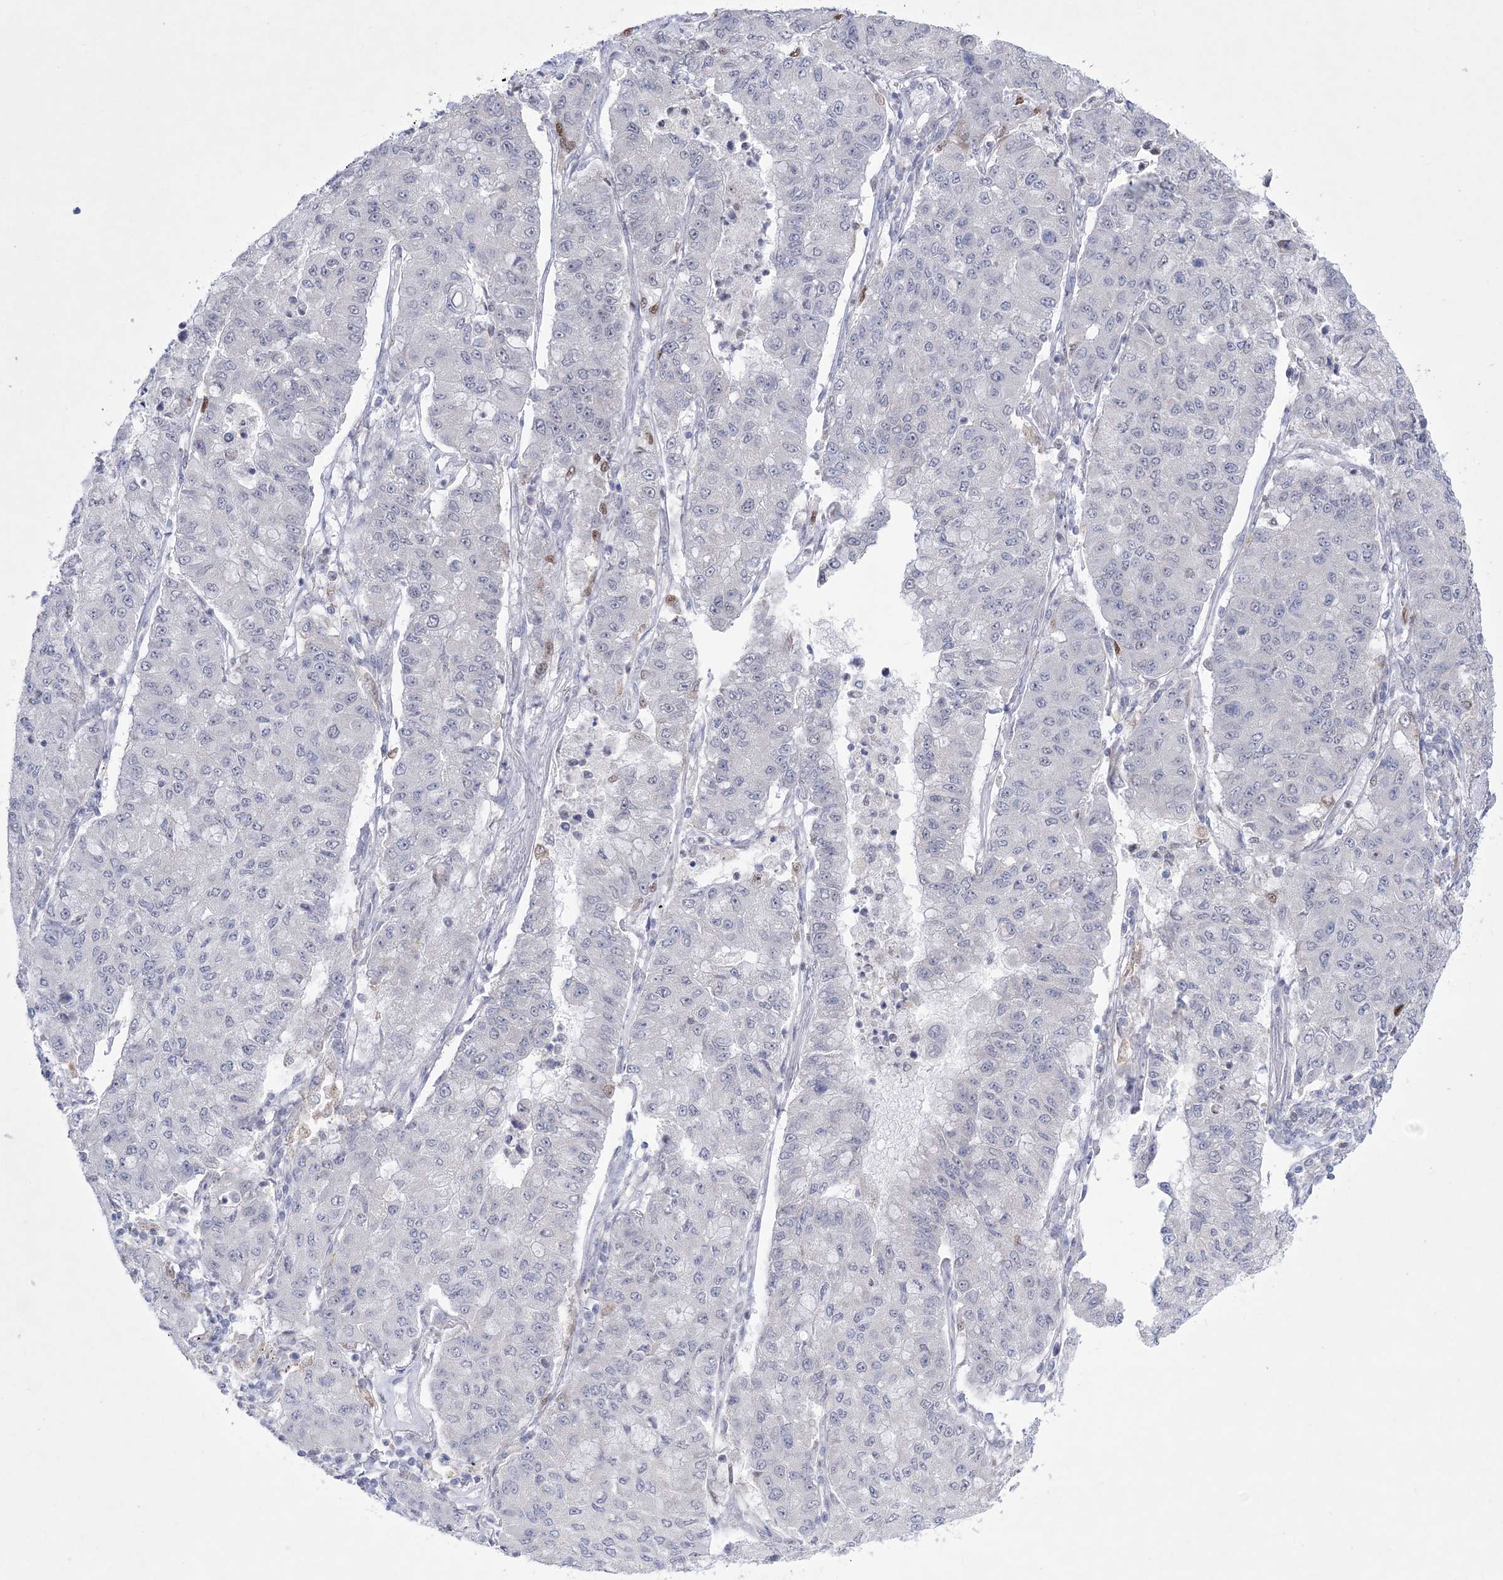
{"staining": {"intensity": "negative", "quantity": "none", "location": "none"}, "tissue": "lung cancer", "cell_type": "Tumor cells", "image_type": "cancer", "snomed": [{"axis": "morphology", "description": "Squamous cell carcinoma, NOS"}, {"axis": "topography", "description": "Lung"}], "caption": "Immunohistochemistry (IHC) image of neoplastic tissue: squamous cell carcinoma (lung) stained with DAB (3,3'-diaminobenzidine) reveals no significant protein positivity in tumor cells.", "gene": "WDR27", "patient": {"sex": "male", "age": 74}}